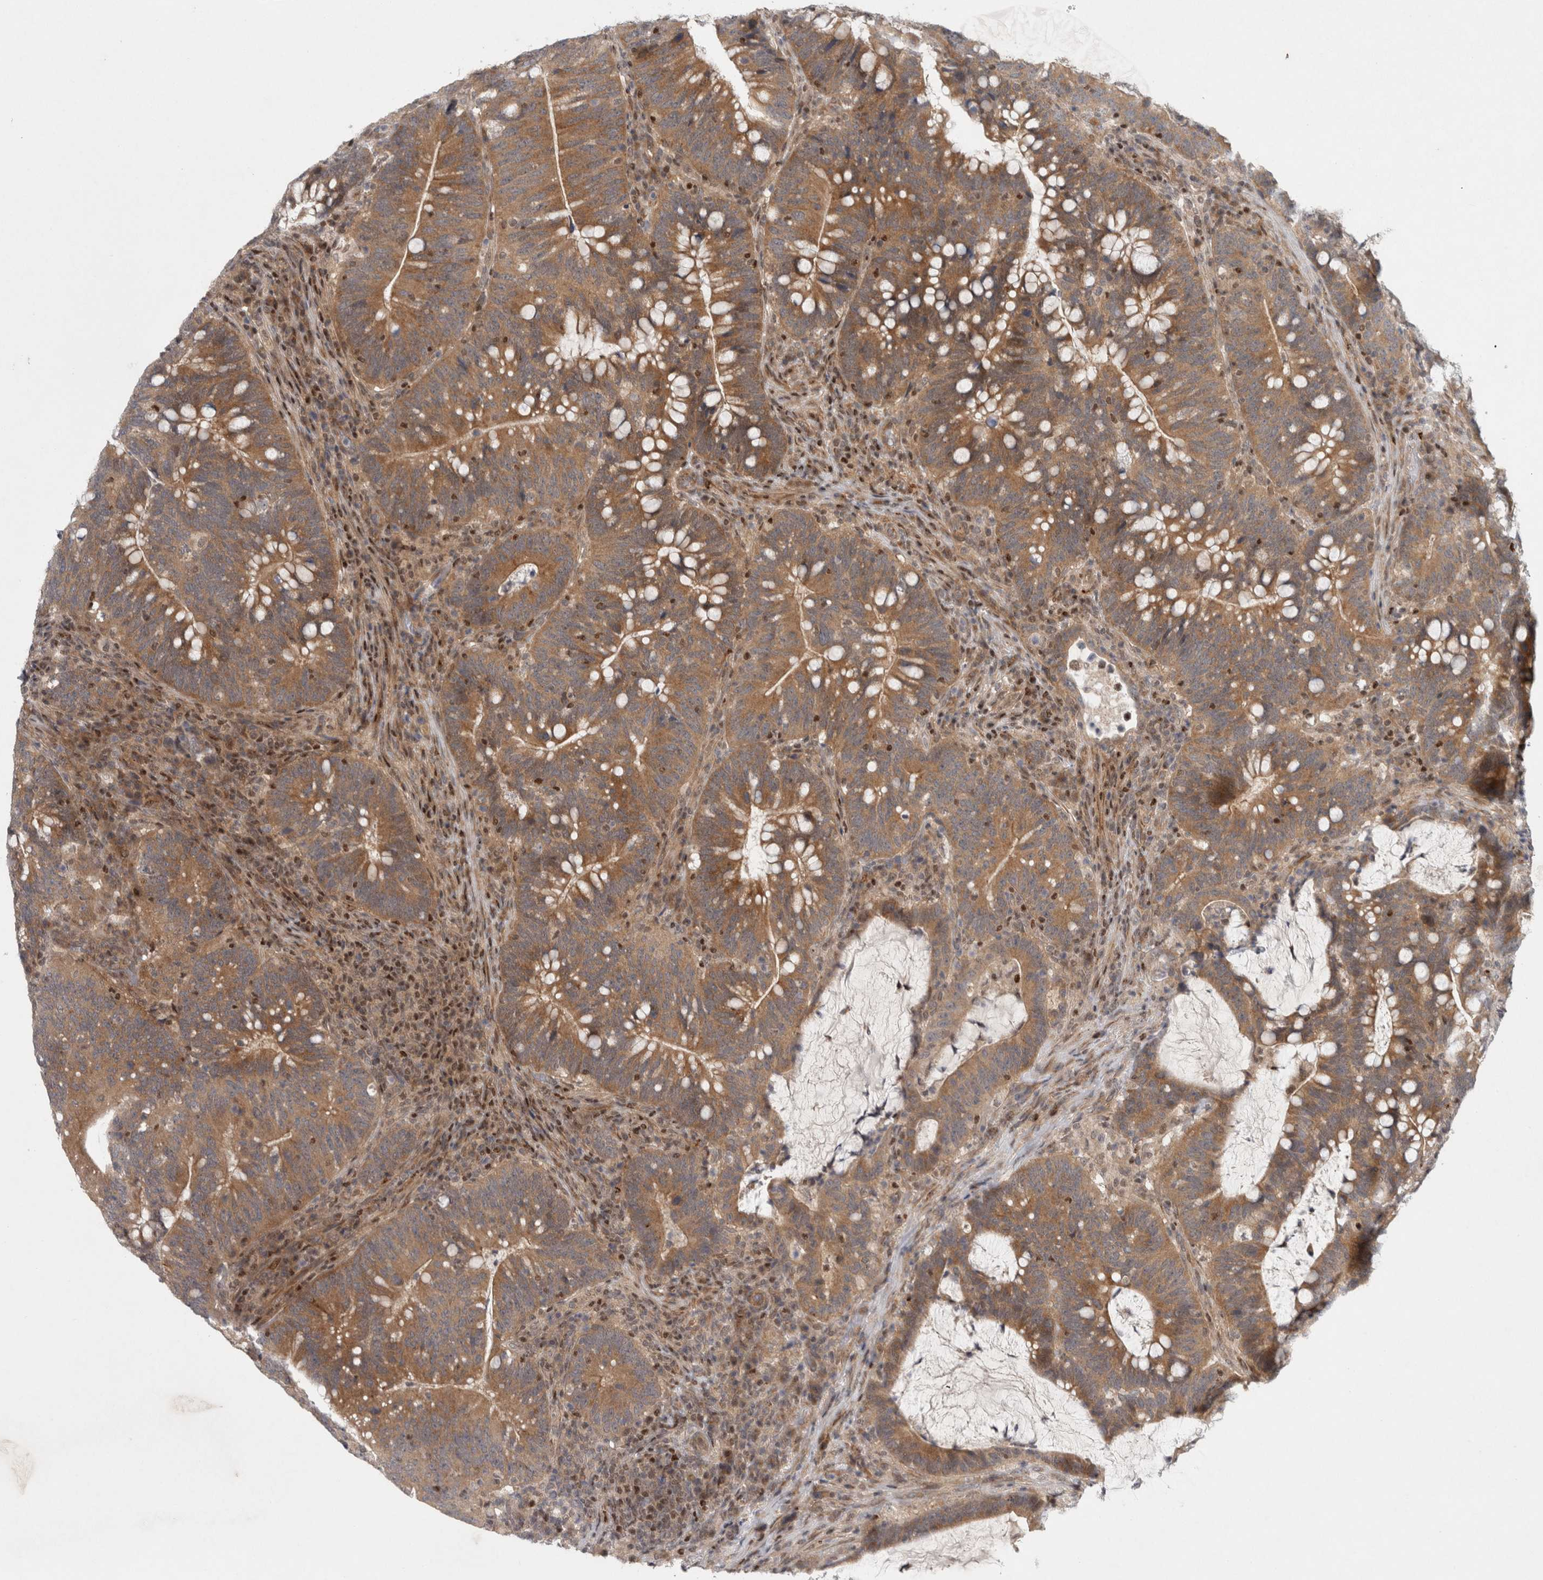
{"staining": {"intensity": "moderate", "quantity": ">75%", "location": "cytoplasmic/membranous"}, "tissue": "colorectal cancer", "cell_type": "Tumor cells", "image_type": "cancer", "snomed": [{"axis": "morphology", "description": "Adenocarcinoma, NOS"}, {"axis": "topography", "description": "Colon"}], "caption": "High-power microscopy captured an immunohistochemistry photomicrograph of colorectal cancer (adenocarcinoma), revealing moderate cytoplasmic/membranous expression in approximately >75% of tumor cells. The protein of interest is shown in brown color, while the nuclei are stained blue.", "gene": "KDM8", "patient": {"sex": "female", "age": 66}}